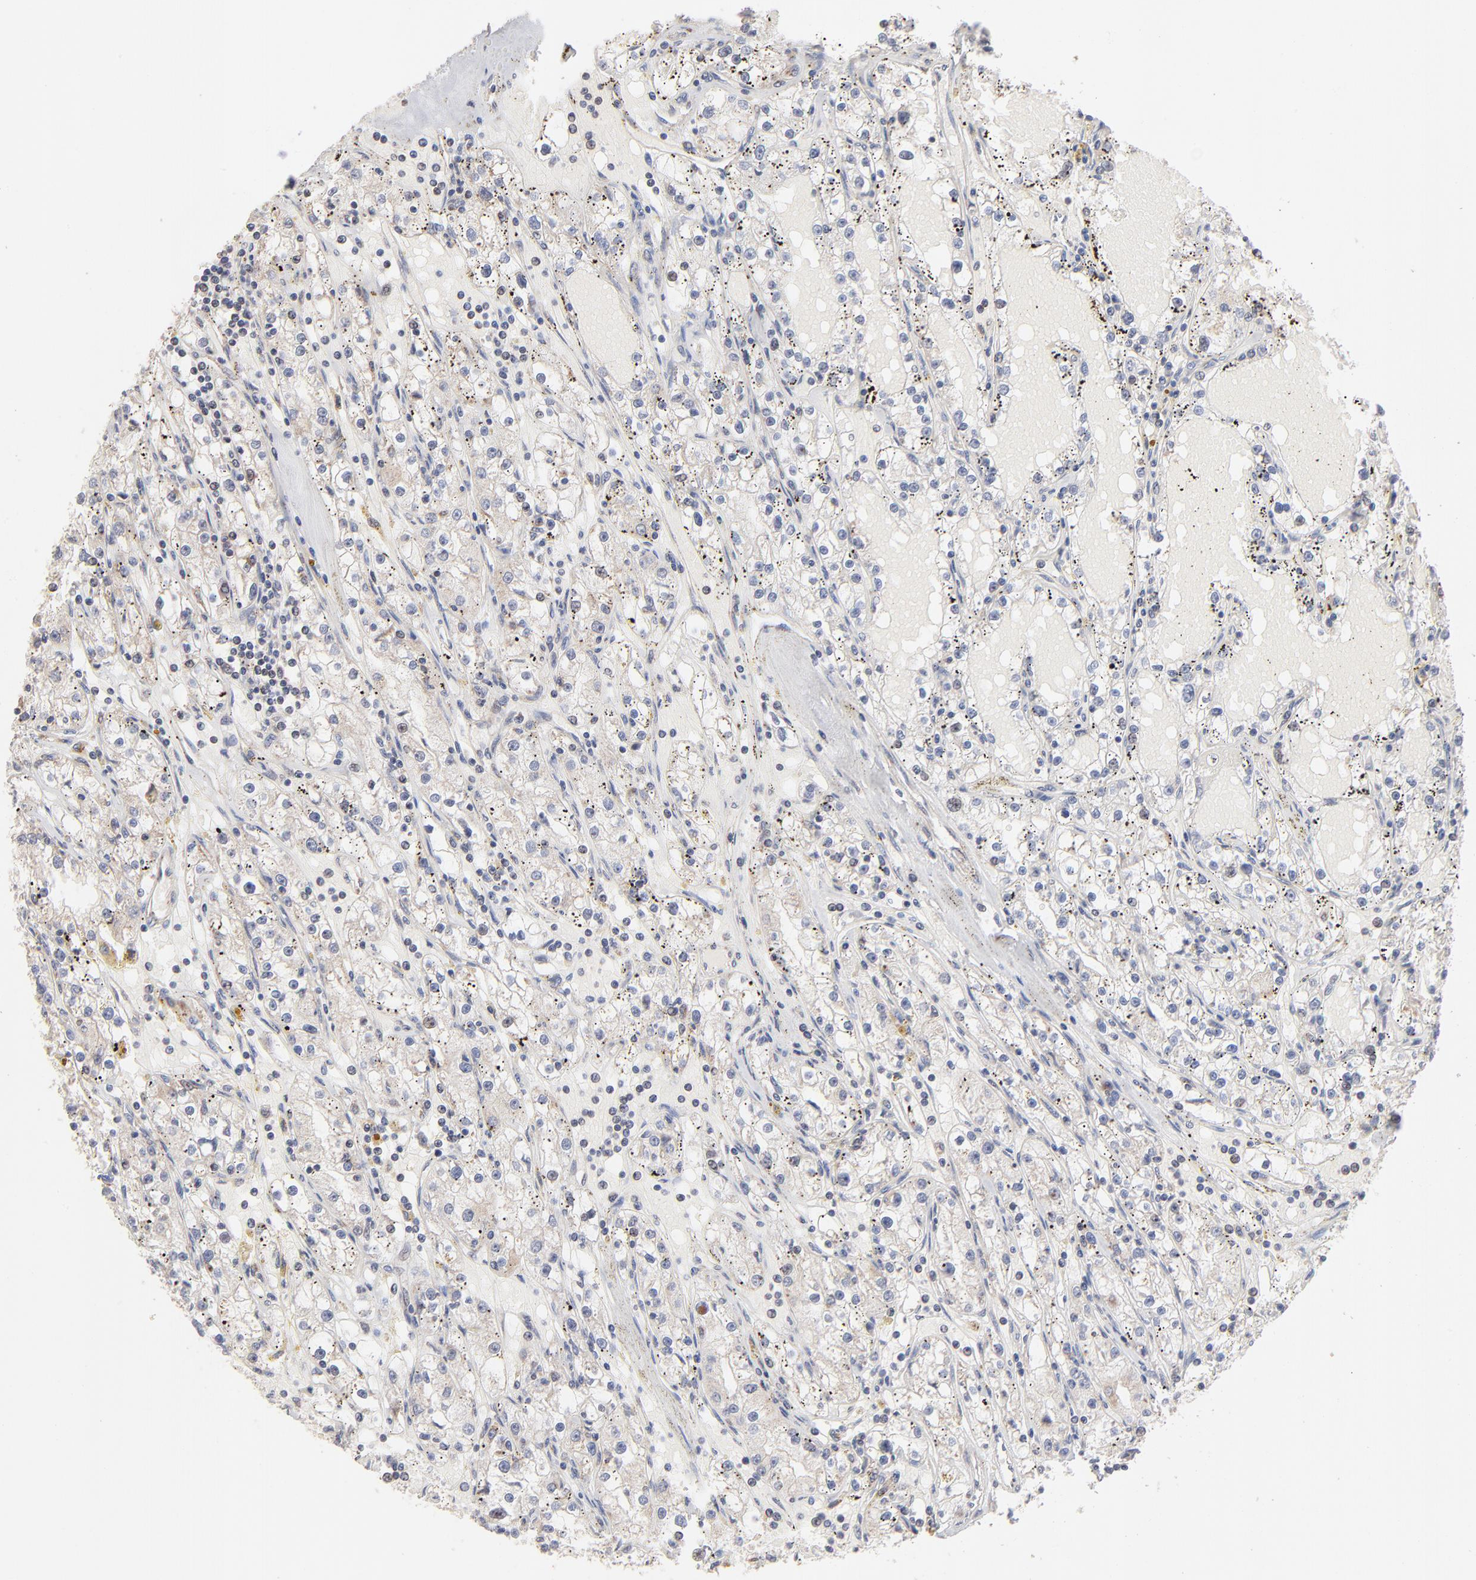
{"staining": {"intensity": "negative", "quantity": "none", "location": "none"}, "tissue": "renal cancer", "cell_type": "Tumor cells", "image_type": "cancer", "snomed": [{"axis": "morphology", "description": "Adenocarcinoma, NOS"}, {"axis": "topography", "description": "Kidney"}], "caption": "Renal adenocarcinoma stained for a protein using immunohistochemistry exhibits no positivity tumor cells.", "gene": "MSL2", "patient": {"sex": "male", "age": 56}}